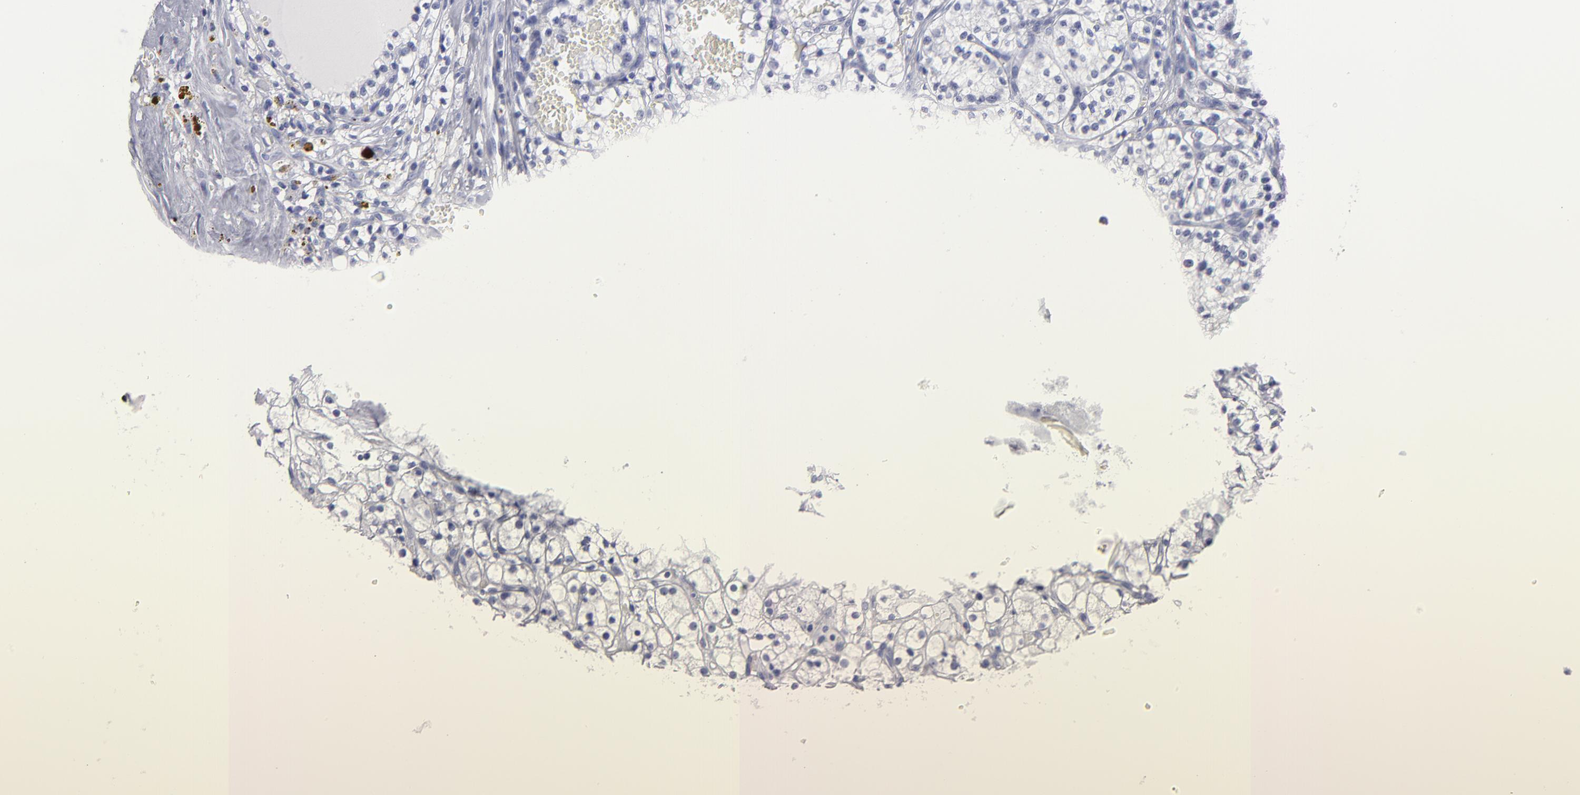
{"staining": {"intensity": "negative", "quantity": "none", "location": "none"}, "tissue": "renal cancer", "cell_type": "Tumor cells", "image_type": "cancer", "snomed": [{"axis": "morphology", "description": "Adenocarcinoma, NOS"}, {"axis": "topography", "description": "Kidney"}], "caption": "Micrograph shows no protein staining in tumor cells of renal adenocarcinoma tissue.", "gene": "CALR", "patient": {"sex": "male", "age": 61}}